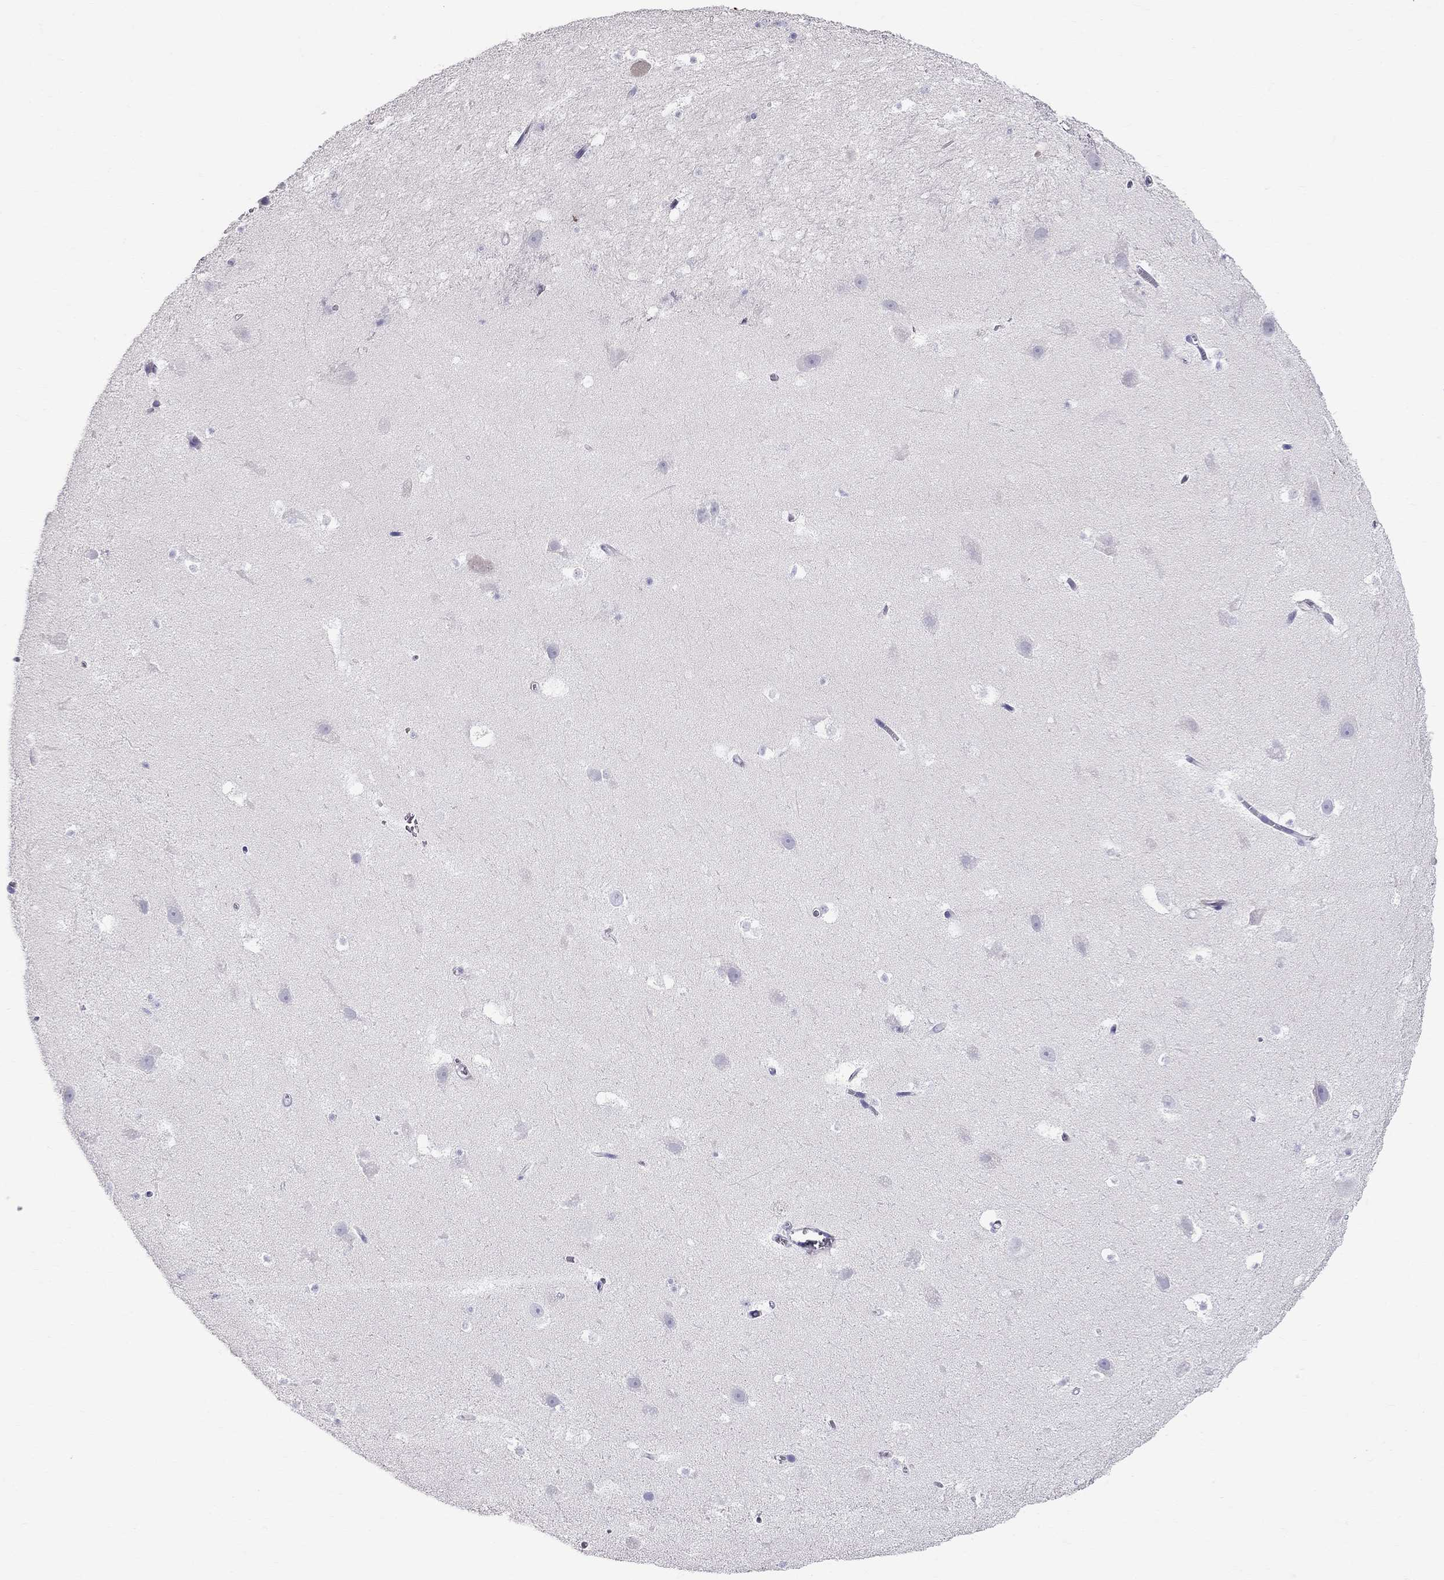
{"staining": {"intensity": "negative", "quantity": "none", "location": "none"}, "tissue": "hippocampus", "cell_type": "Glial cells", "image_type": "normal", "snomed": [{"axis": "morphology", "description": "Normal tissue, NOS"}, {"axis": "topography", "description": "Hippocampus"}], "caption": "Human hippocampus stained for a protein using immunohistochemistry (IHC) demonstrates no staining in glial cells.", "gene": "TTLL13", "patient": {"sex": "male", "age": 26}}